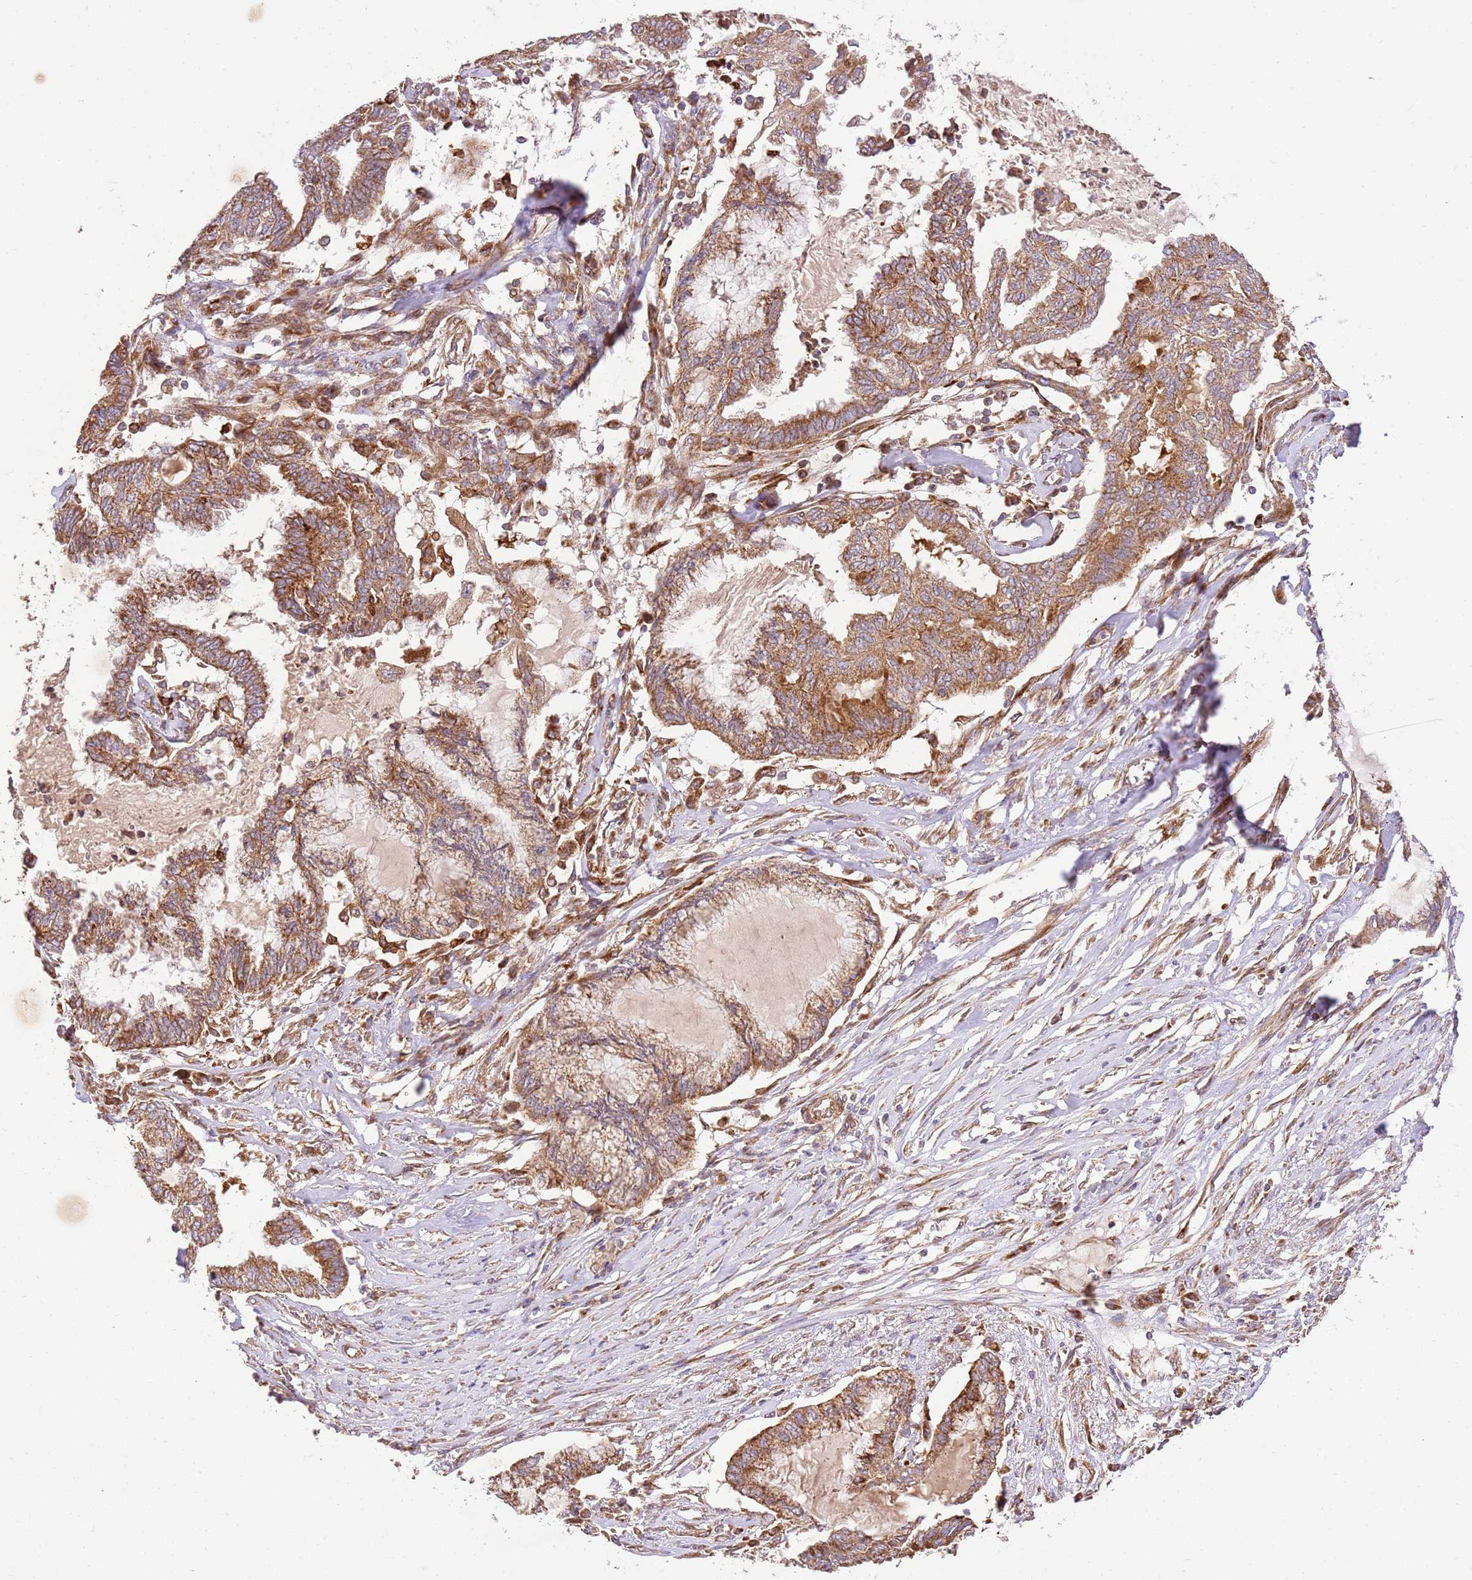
{"staining": {"intensity": "moderate", "quantity": ">75%", "location": "cytoplasmic/membranous"}, "tissue": "endometrial cancer", "cell_type": "Tumor cells", "image_type": "cancer", "snomed": [{"axis": "morphology", "description": "Adenocarcinoma, NOS"}, {"axis": "topography", "description": "Endometrium"}], "caption": "A medium amount of moderate cytoplasmic/membranous staining is seen in approximately >75% of tumor cells in adenocarcinoma (endometrial) tissue. Nuclei are stained in blue.", "gene": "SPATA2L", "patient": {"sex": "female", "age": 86}}